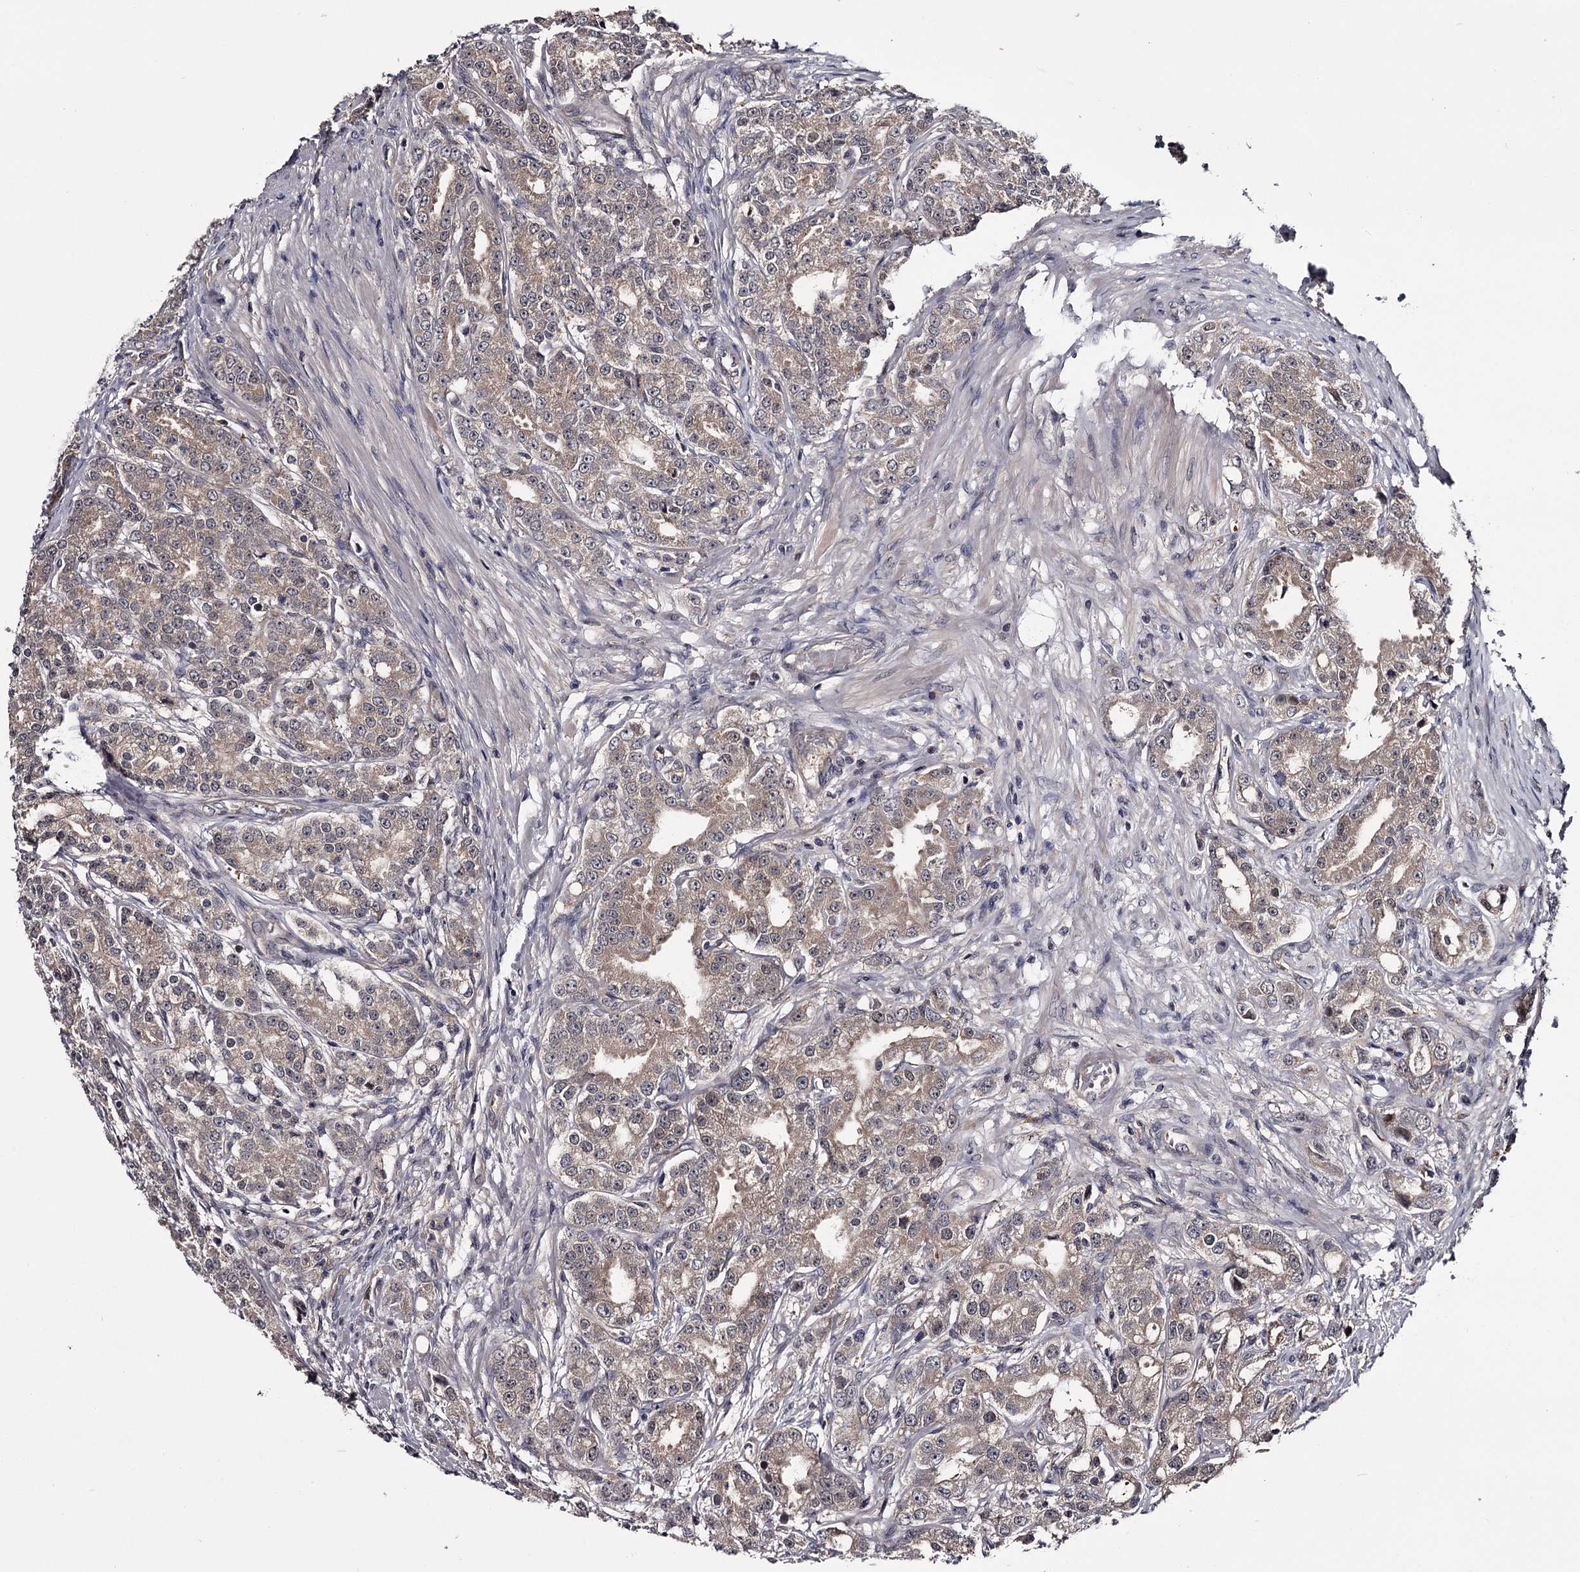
{"staining": {"intensity": "weak", "quantity": "25%-75%", "location": "cytoplasmic/membranous"}, "tissue": "prostate cancer", "cell_type": "Tumor cells", "image_type": "cancer", "snomed": [{"axis": "morphology", "description": "Adenocarcinoma, High grade"}, {"axis": "topography", "description": "Prostate"}], "caption": "A low amount of weak cytoplasmic/membranous expression is present in approximately 25%-75% of tumor cells in prostate adenocarcinoma (high-grade) tissue. (DAB IHC with brightfield microscopy, high magnification).", "gene": "DAO", "patient": {"sex": "male", "age": 69}}